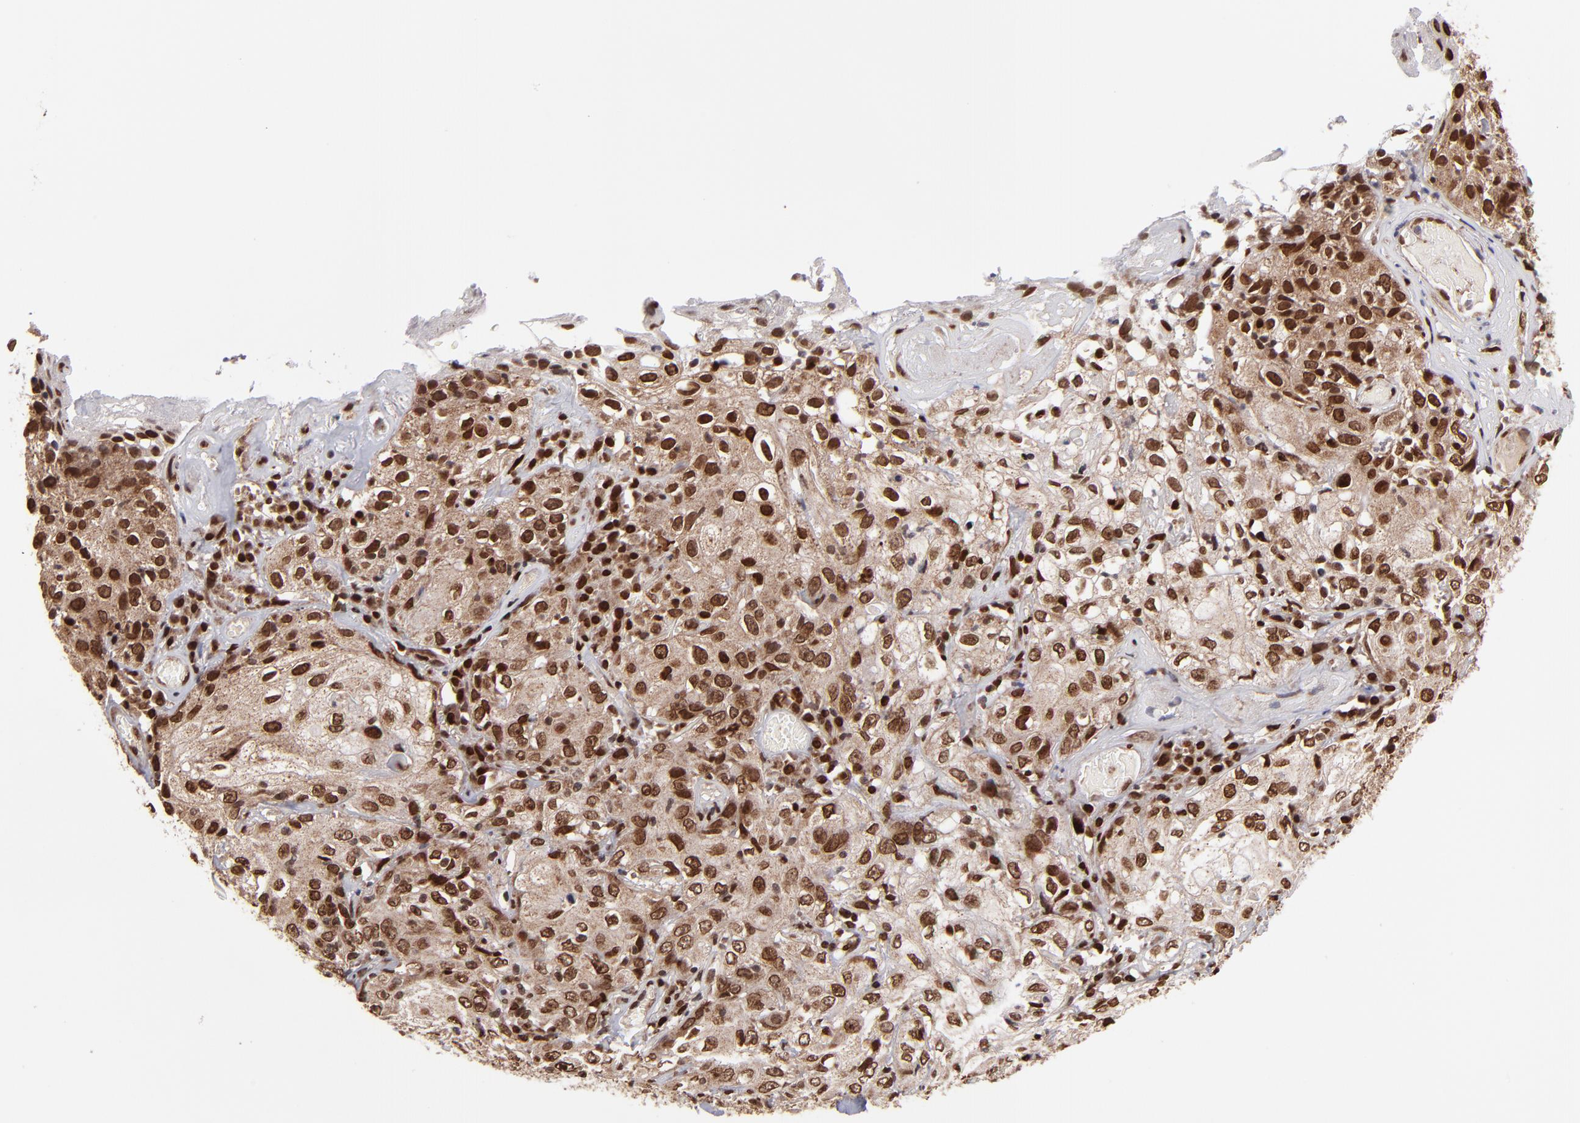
{"staining": {"intensity": "strong", "quantity": ">75%", "location": "cytoplasmic/membranous,nuclear"}, "tissue": "skin cancer", "cell_type": "Tumor cells", "image_type": "cancer", "snomed": [{"axis": "morphology", "description": "Squamous cell carcinoma, NOS"}, {"axis": "topography", "description": "Skin"}], "caption": "Immunohistochemical staining of human skin cancer shows strong cytoplasmic/membranous and nuclear protein positivity in about >75% of tumor cells.", "gene": "TOP1MT", "patient": {"sex": "male", "age": 65}}